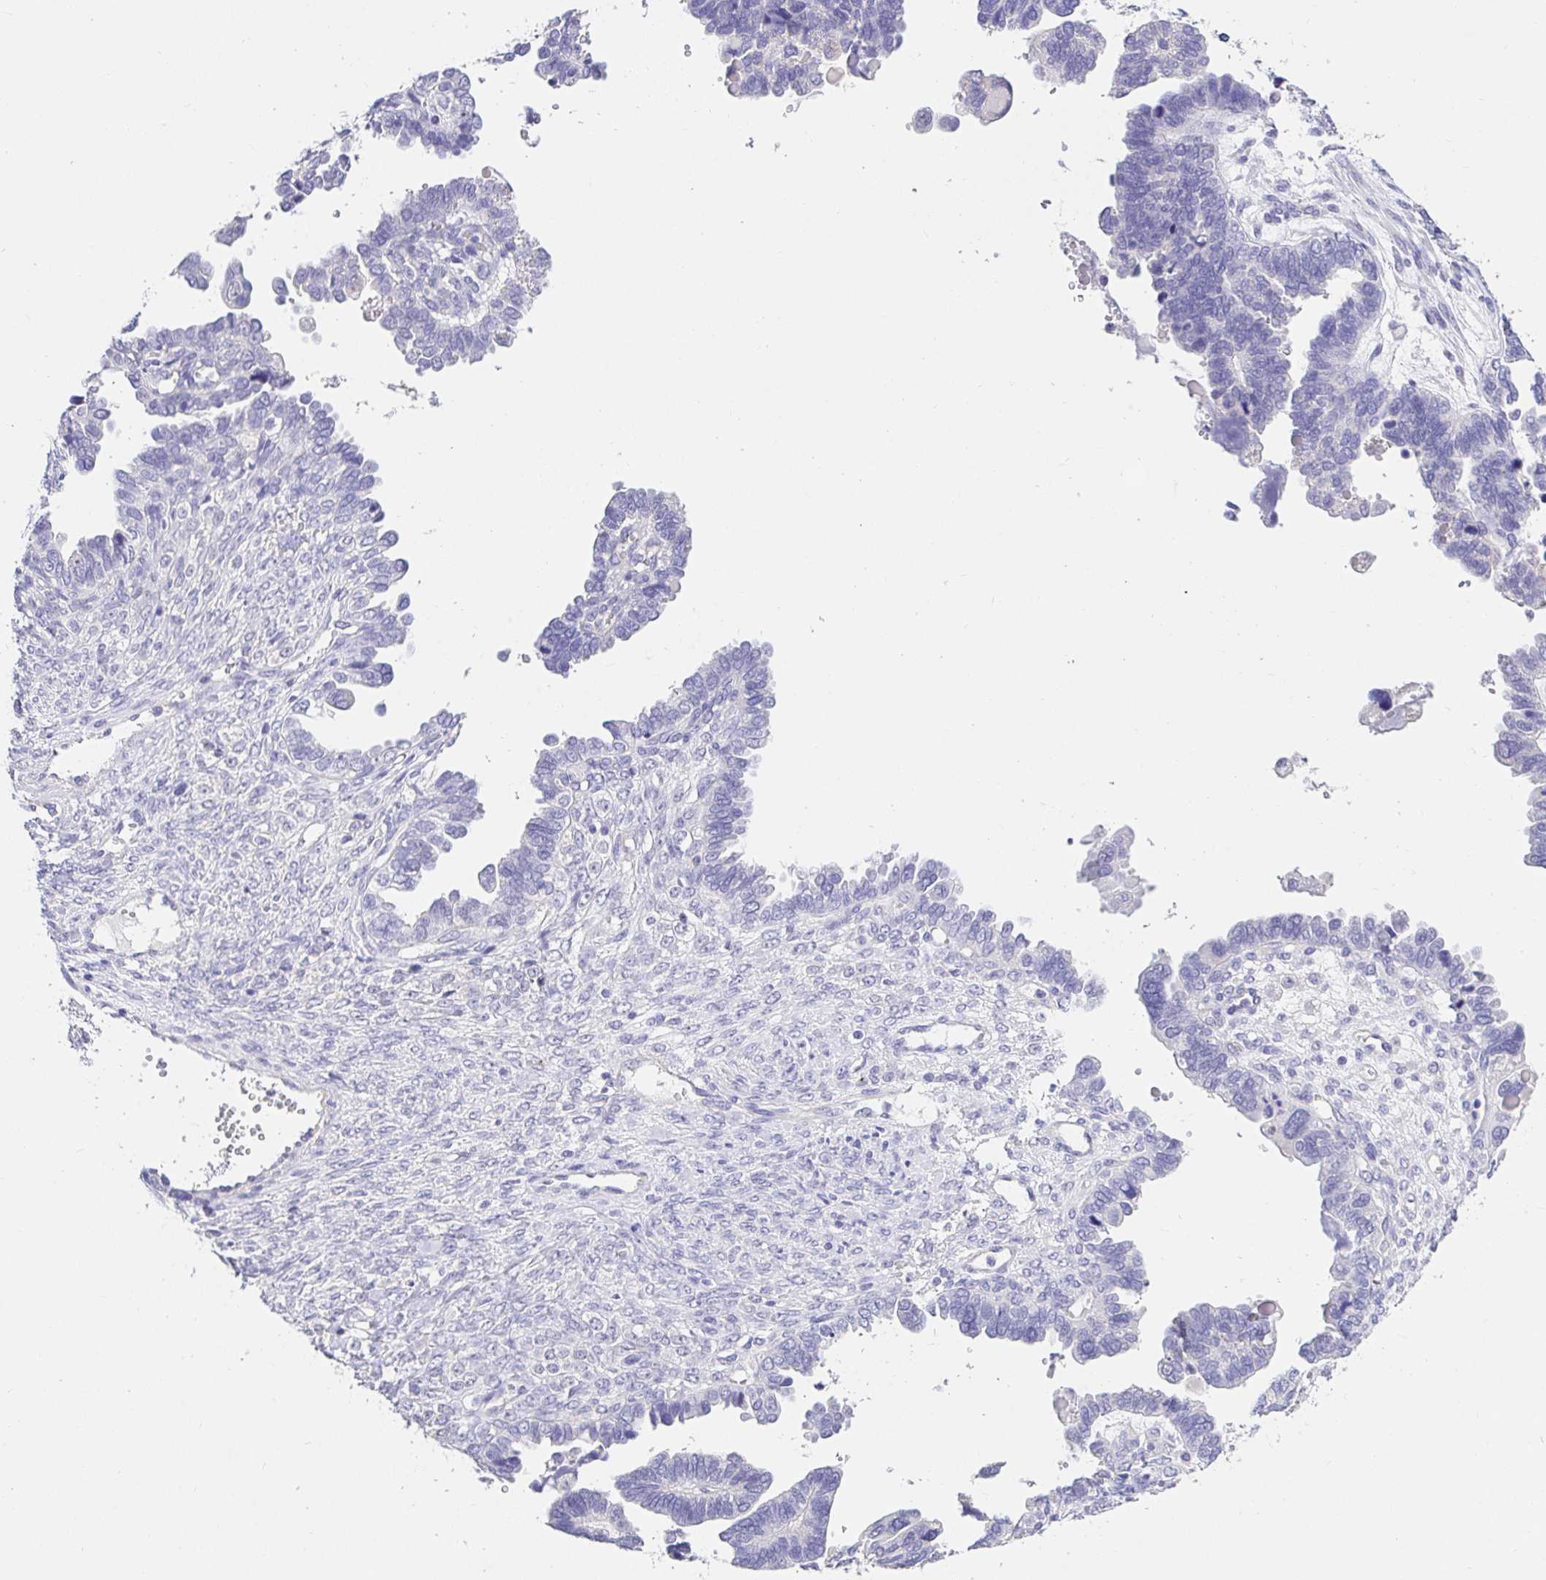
{"staining": {"intensity": "negative", "quantity": "none", "location": "none"}, "tissue": "ovarian cancer", "cell_type": "Tumor cells", "image_type": "cancer", "snomed": [{"axis": "morphology", "description": "Cystadenocarcinoma, serous, NOS"}, {"axis": "topography", "description": "Ovary"}], "caption": "Immunohistochemistry (IHC) of ovarian cancer displays no expression in tumor cells.", "gene": "CDO1", "patient": {"sex": "female", "age": 51}}